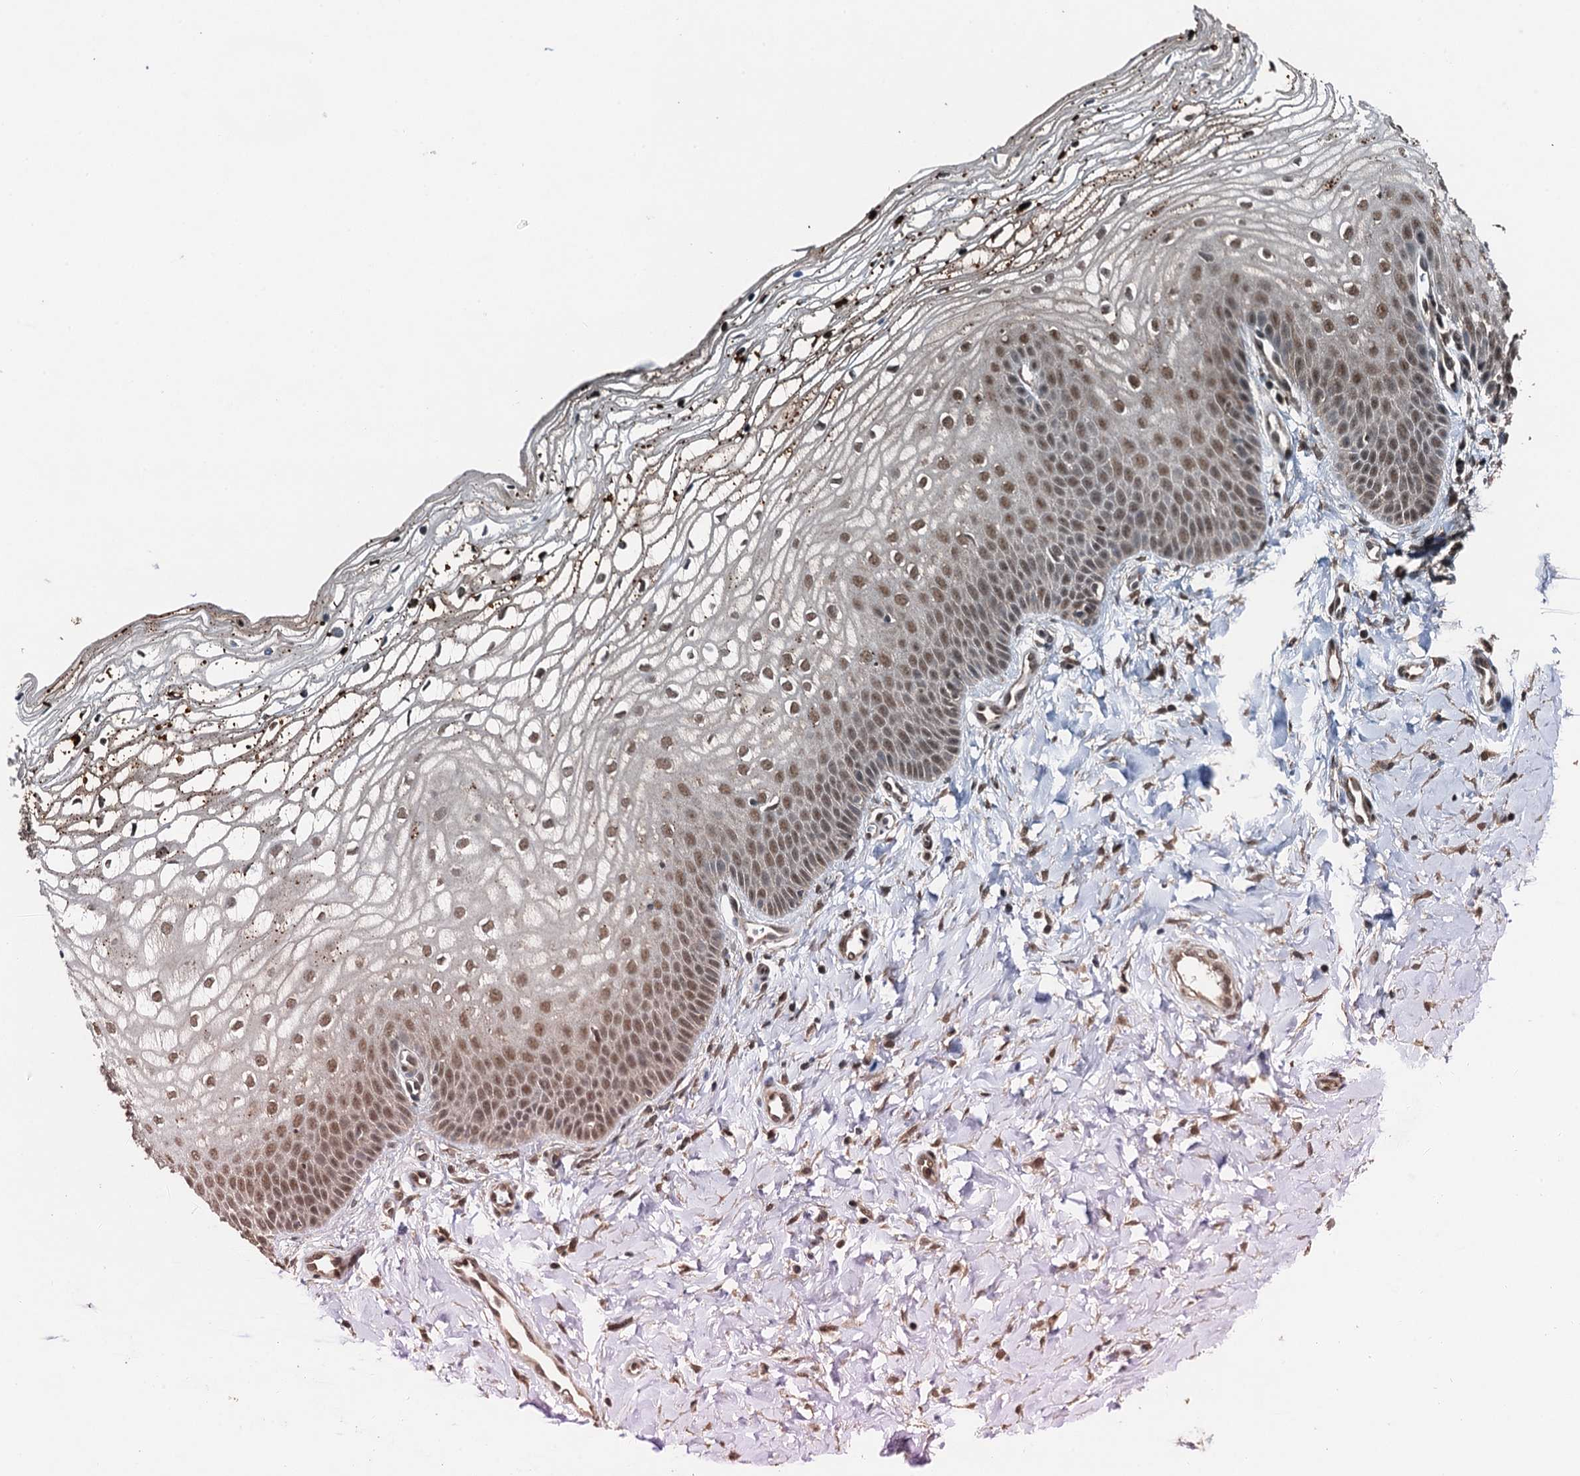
{"staining": {"intensity": "moderate", "quantity": "25%-75%", "location": "nuclear"}, "tissue": "vagina", "cell_type": "Squamous epithelial cells", "image_type": "normal", "snomed": [{"axis": "morphology", "description": "Normal tissue, NOS"}, {"axis": "topography", "description": "Vagina"}], "caption": "This micrograph shows IHC staining of normal vagina, with medium moderate nuclear expression in approximately 25%-75% of squamous epithelial cells.", "gene": "UBXN6", "patient": {"sex": "female", "age": 68}}